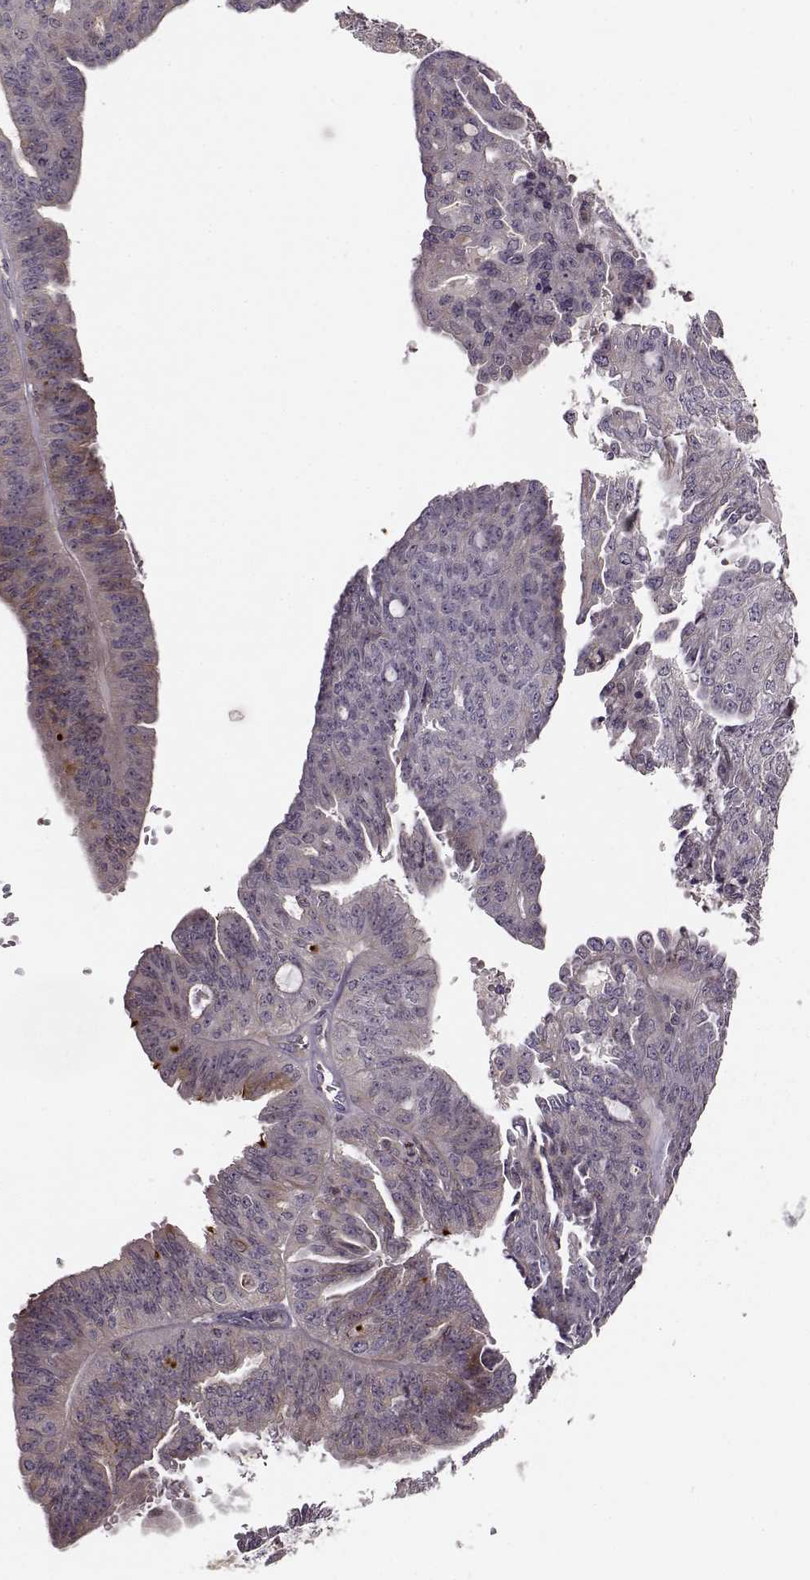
{"staining": {"intensity": "weak", "quantity": "<25%", "location": "cytoplasmic/membranous"}, "tissue": "ovarian cancer", "cell_type": "Tumor cells", "image_type": "cancer", "snomed": [{"axis": "morphology", "description": "Cystadenocarcinoma, serous, NOS"}, {"axis": "topography", "description": "Ovary"}], "caption": "High power microscopy image of an IHC micrograph of ovarian serous cystadenocarcinoma, revealing no significant staining in tumor cells. (Stains: DAB immunohistochemistry with hematoxylin counter stain, Microscopy: brightfield microscopy at high magnification).", "gene": "MTR", "patient": {"sex": "female", "age": 71}}